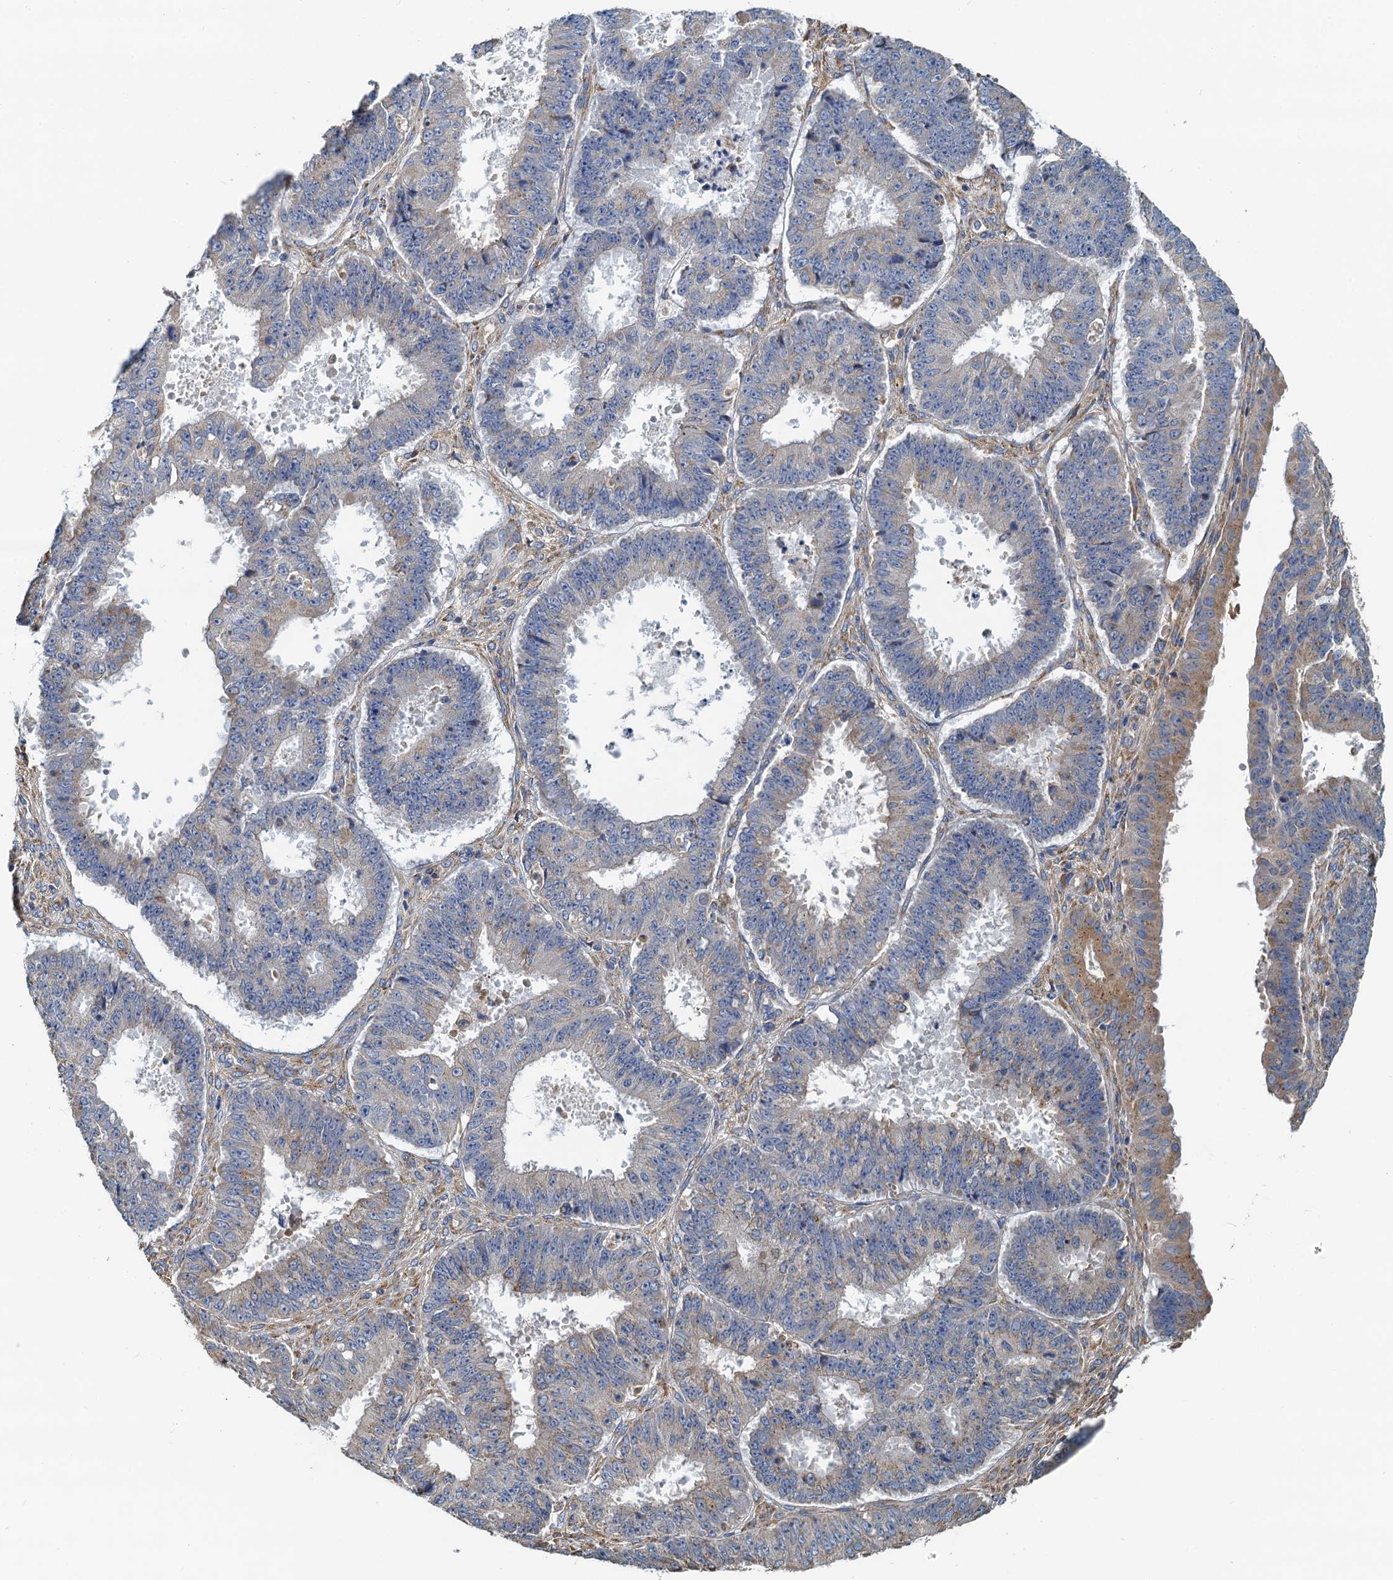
{"staining": {"intensity": "moderate", "quantity": "<25%", "location": "cytoplasmic/membranous"}, "tissue": "ovarian cancer", "cell_type": "Tumor cells", "image_type": "cancer", "snomed": [{"axis": "morphology", "description": "Carcinoma, endometroid"}, {"axis": "topography", "description": "Appendix"}, {"axis": "topography", "description": "Ovary"}], "caption": "An image showing moderate cytoplasmic/membranous expression in approximately <25% of tumor cells in endometroid carcinoma (ovarian), as visualized by brown immunohistochemical staining.", "gene": "NKAPD1", "patient": {"sex": "female", "age": 42}}